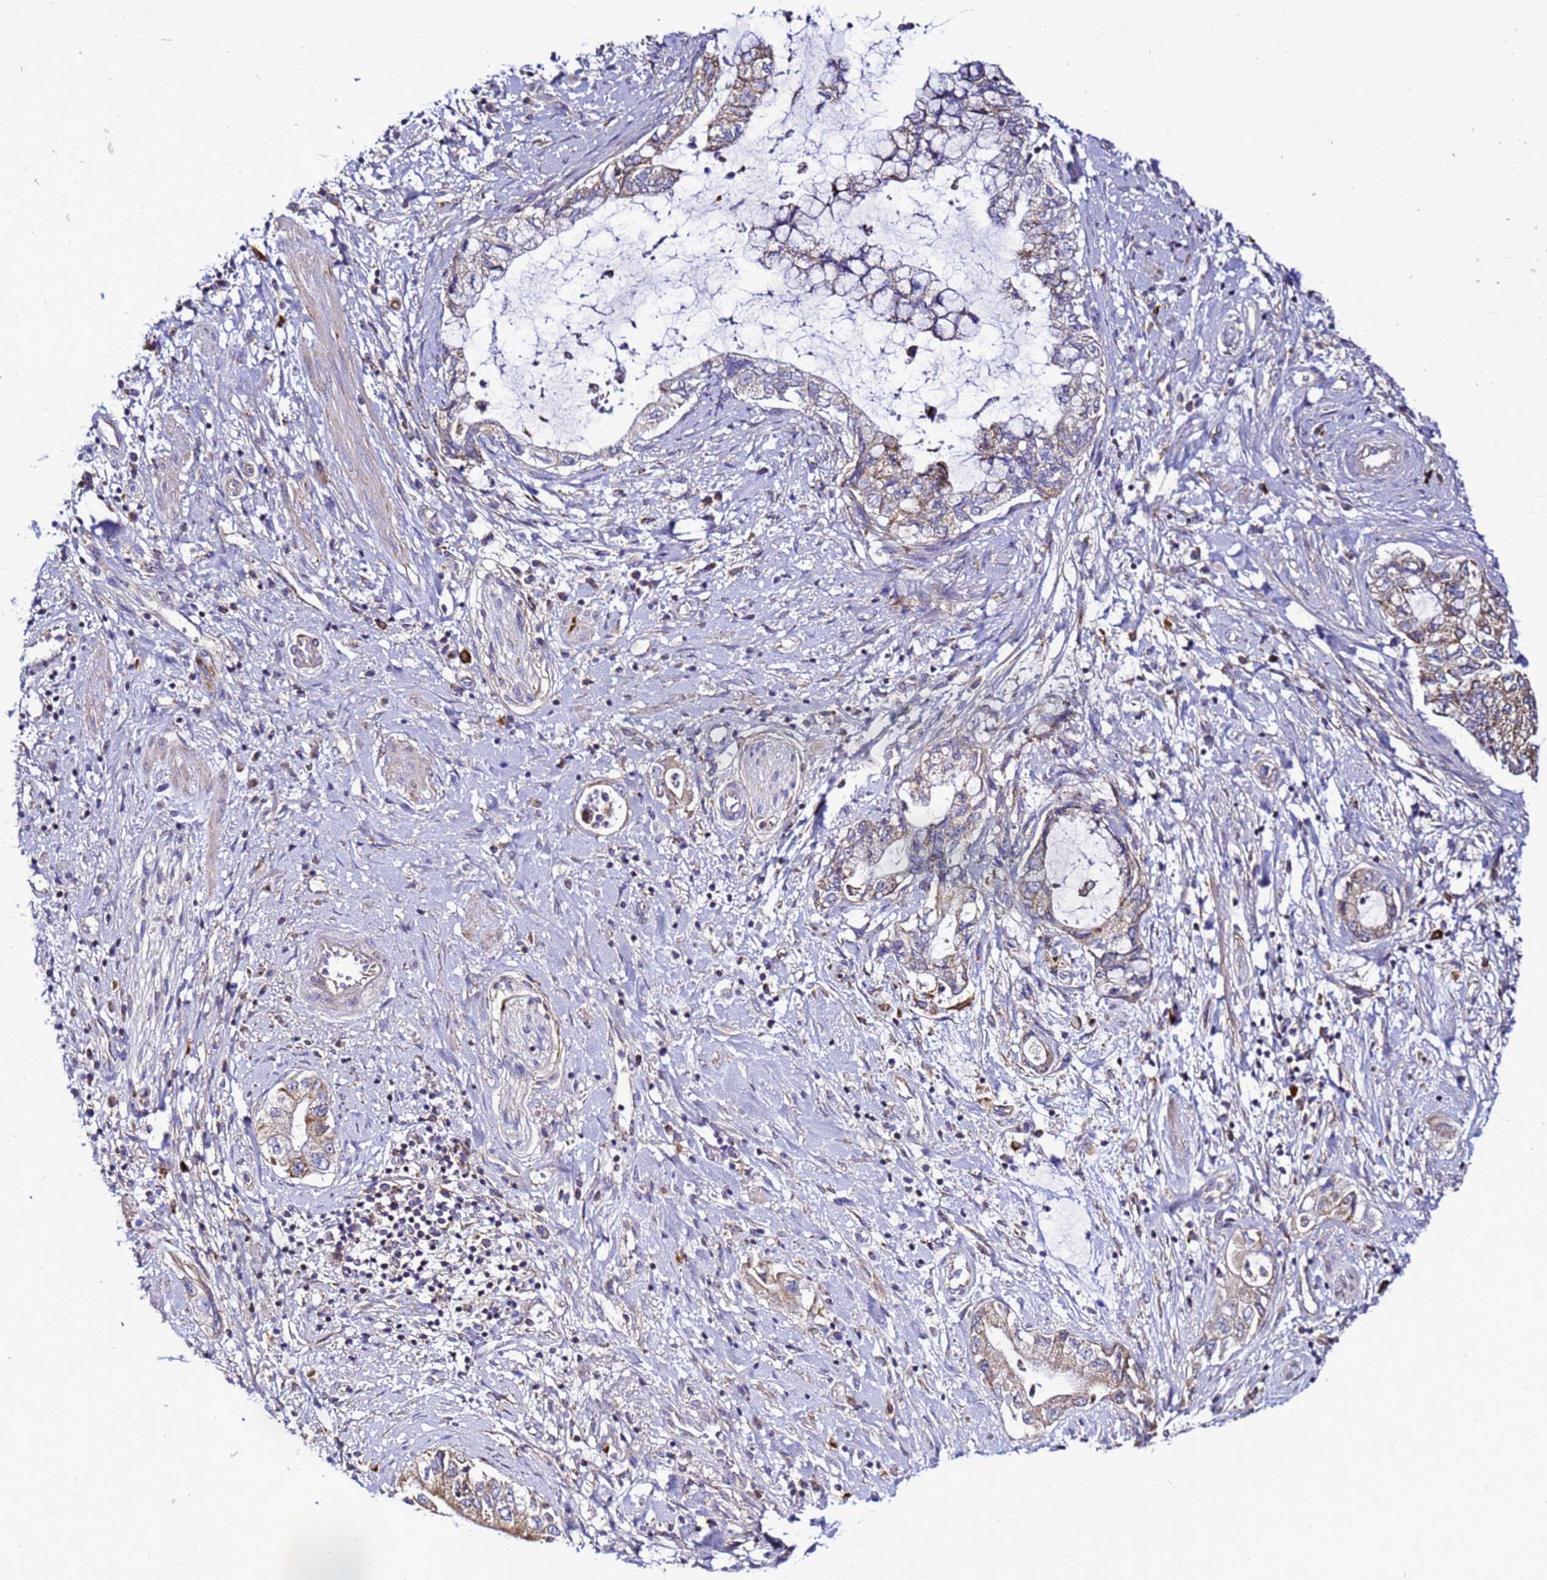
{"staining": {"intensity": "moderate", "quantity": "<25%", "location": "cytoplasmic/membranous"}, "tissue": "pancreatic cancer", "cell_type": "Tumor cells", "image_type": "cancer", "snomed": [{"axis": "morphology", "description": "Adenocarcinoma, NOS"}, {"axis": "topography", "description": "Pancreas"}], "caption": "An IHC image of tumor tissue is shown. Protein staining in brown shows moderate cytoplasmic/membranous positivity in pancreatic cancer within tumor cells.", "gene": "HIGD2A", "patient": {"sex": "female", "age": 73}}